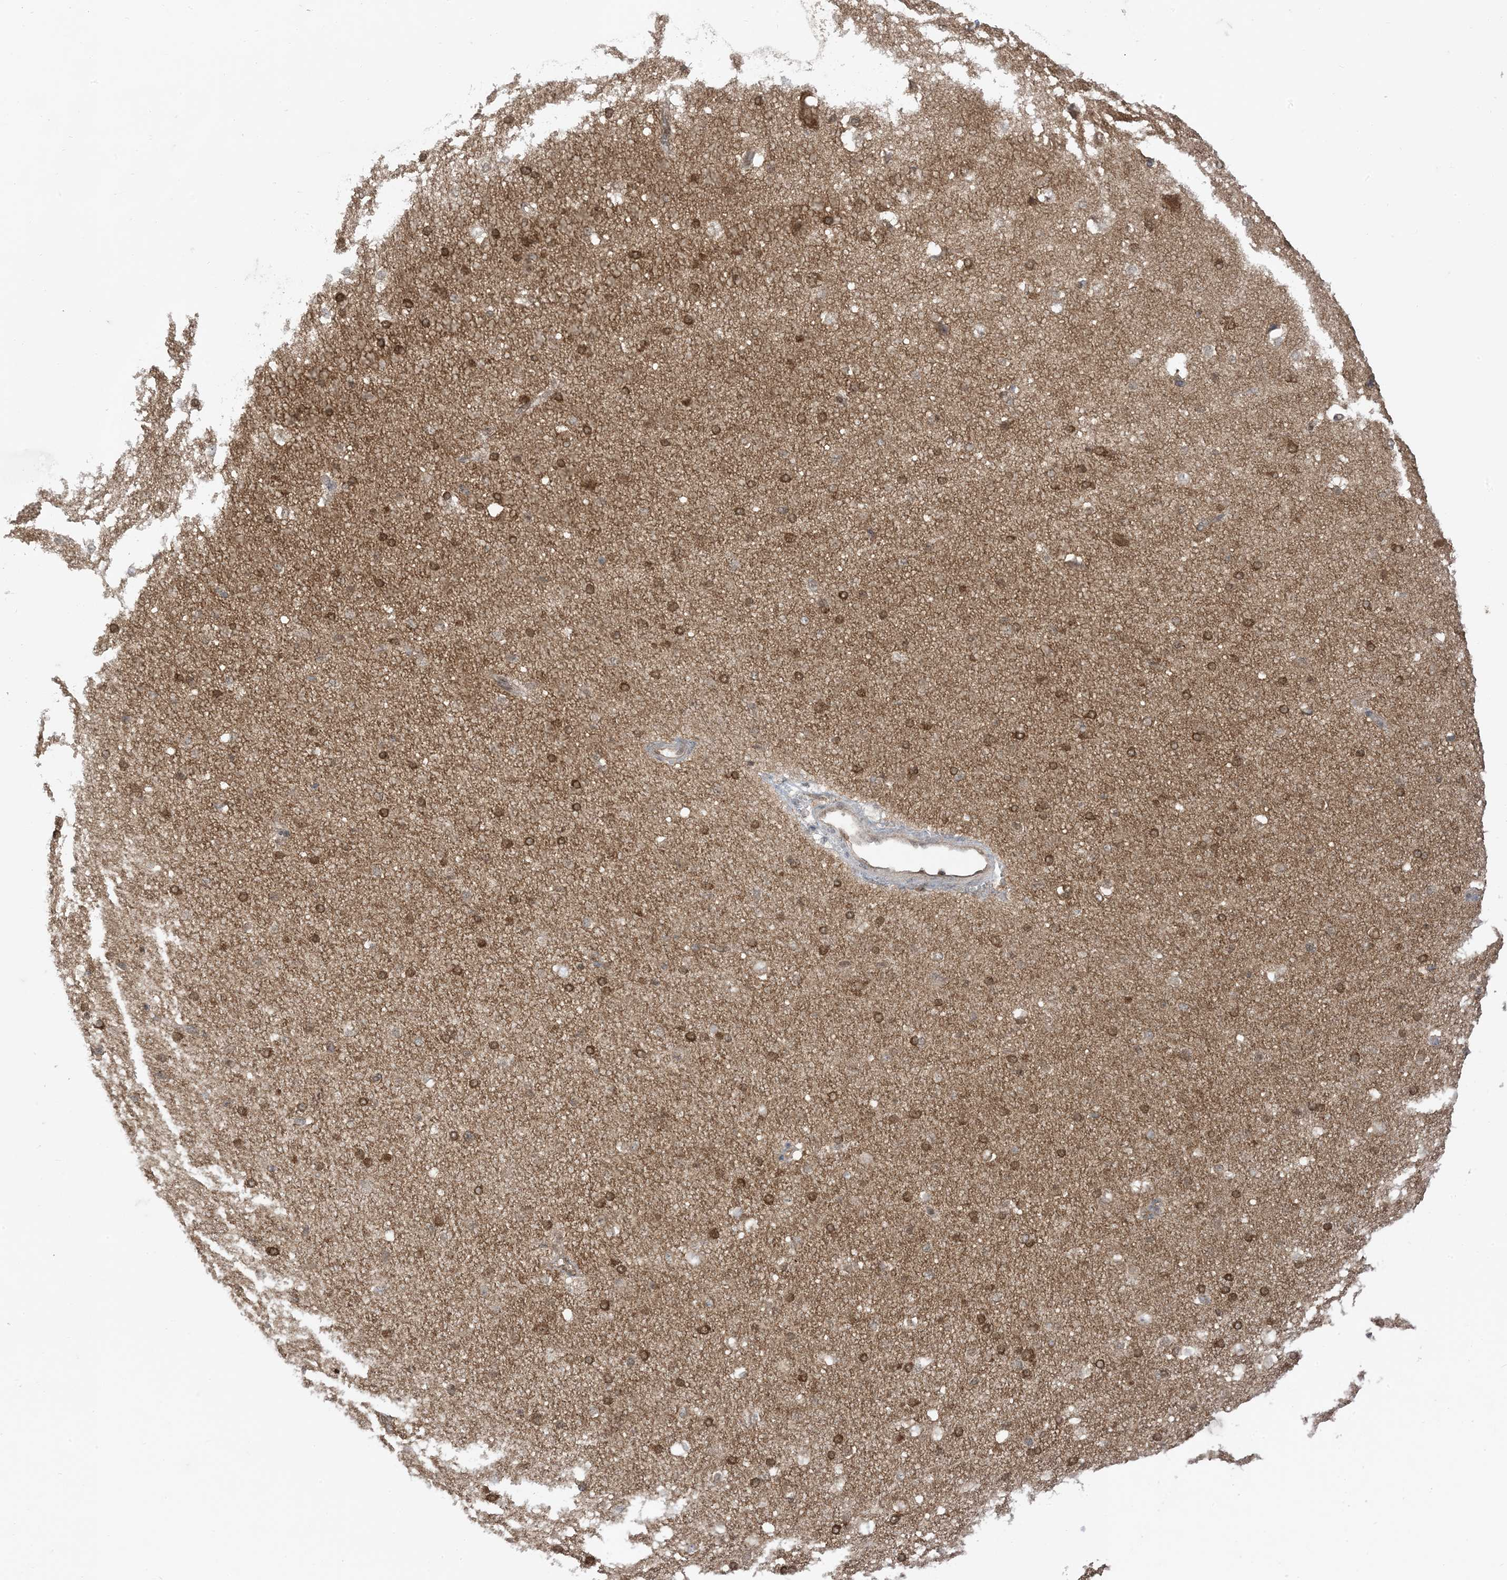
{"staining": {"intensity": "moderate", "quantity": ">75%", "location": "cytoplasmic/membranous"}, "tissue": "cerebral cortex", "cell_type": "Endothelial cells", "image_type": "normal", "snomed": [{"axis": "morphology", "description": "Normal tissue, NOS"}, {"axis": "morphology", "description": "Developmental malformation"}, {"axis": "topography", "description": "Cerebral cortex"}], "caption": "Cerebral cortex was stained to show a protein in brown. There is medium levels of moderate cytoplasmic/membranous staining in about >75% of endothelial cells. The protein is stained brown, and the nuclei are stained in blue (DAB IHC with brightfield microscopy, high magnification).", "gene": "PTPA", "patient": {"sex": "female", "age": 30}}